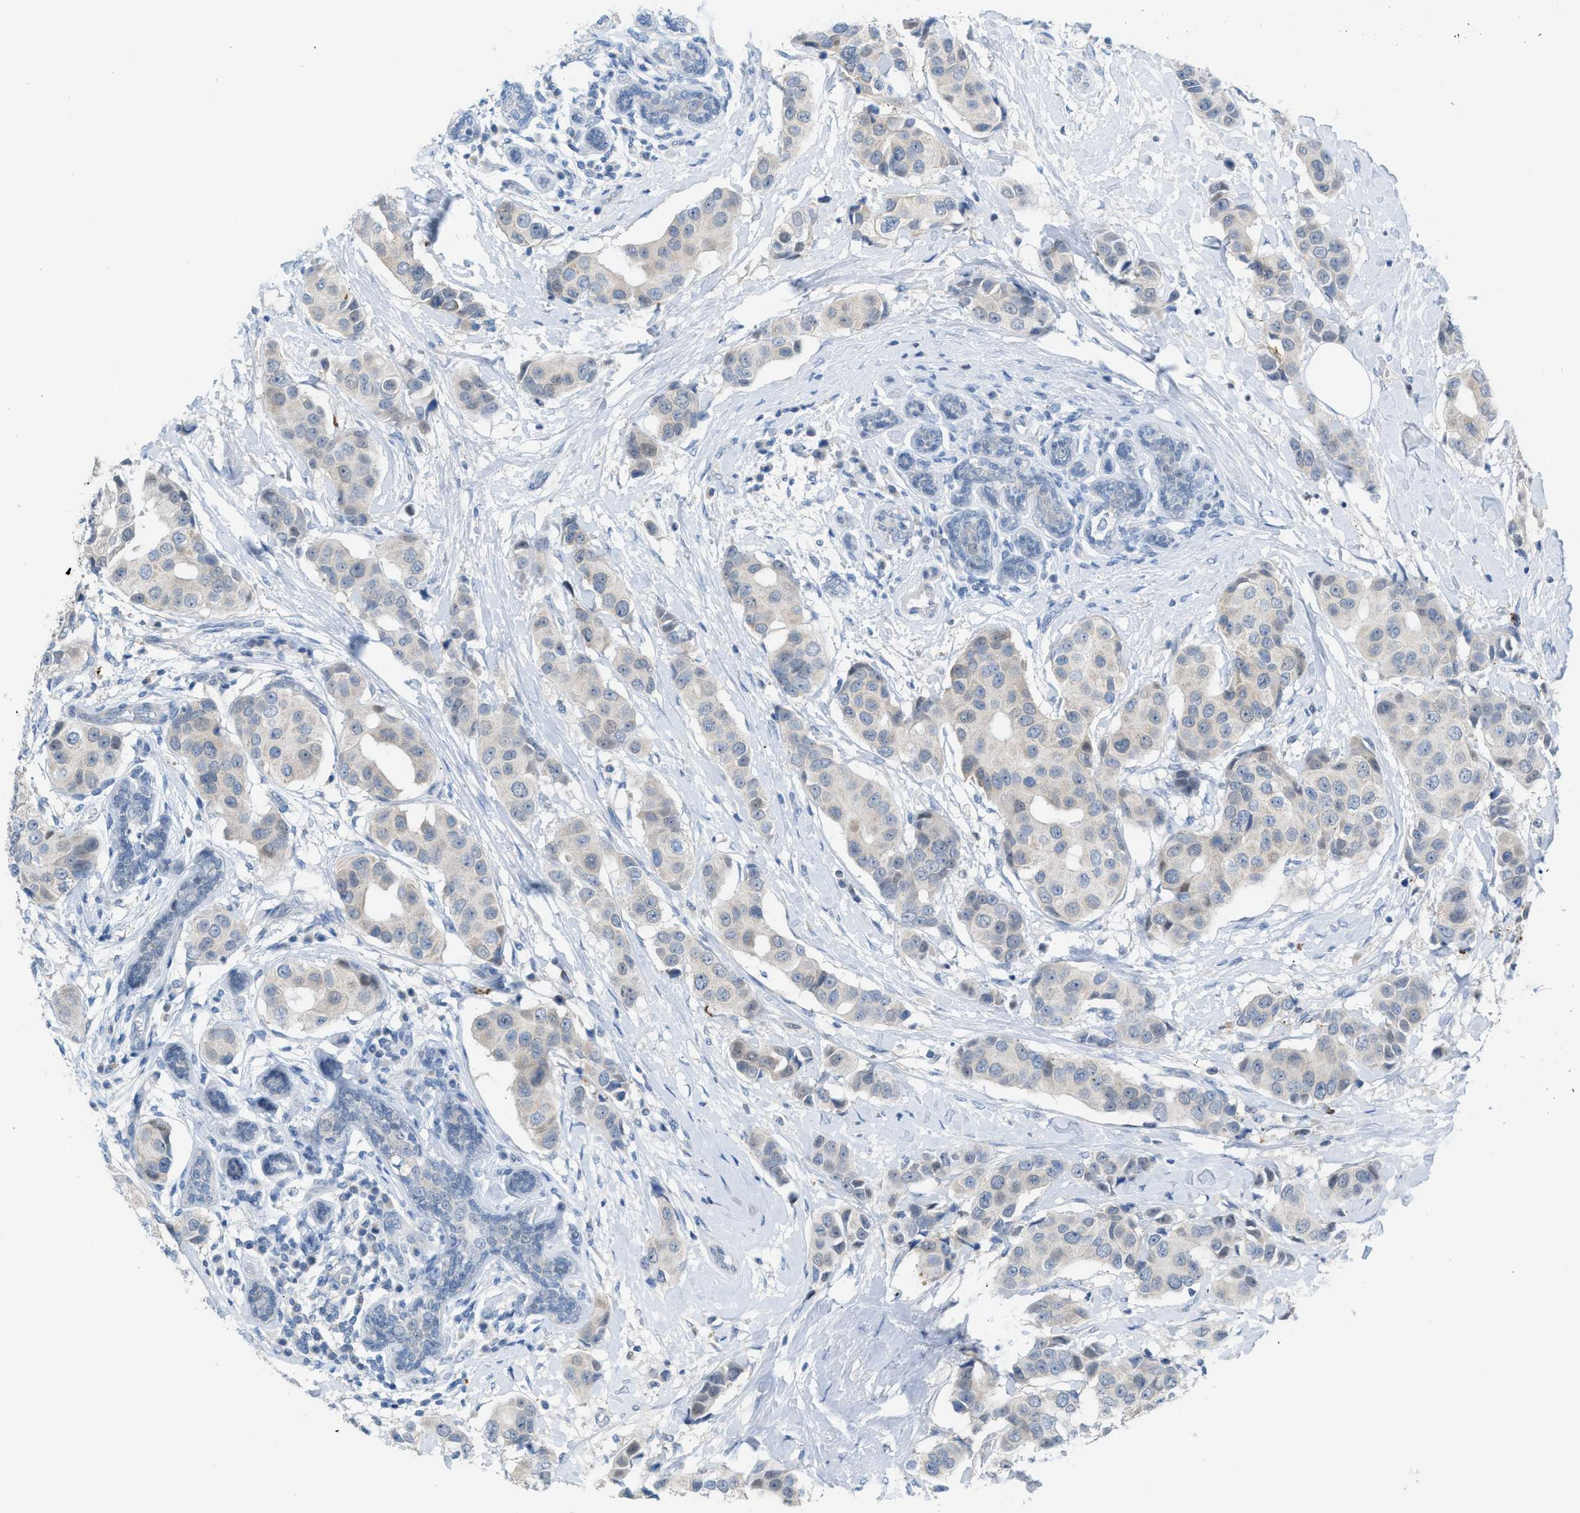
{"staining": {"intensity": "weak", "quantity": "<25%", "location": "cytoplasmic/membranous"}, "tissue": "breast cancer", "cell_type": "Tumor cells", "image_type": "cancer", "snomed": [{"axis": "morphology", "description": "Normal tissue, NOS"}, {"axis": "morphology", "description": "Duct carcinoma"}, {"axis": "topography", "description": "Breast"}], "caption": "The histopathology image reveals no significant expression in tumor cells of breast cancer (intraductal carcinoma).", "gene": "PPM1D", "patient": {"sex": "female", "age": 39}}